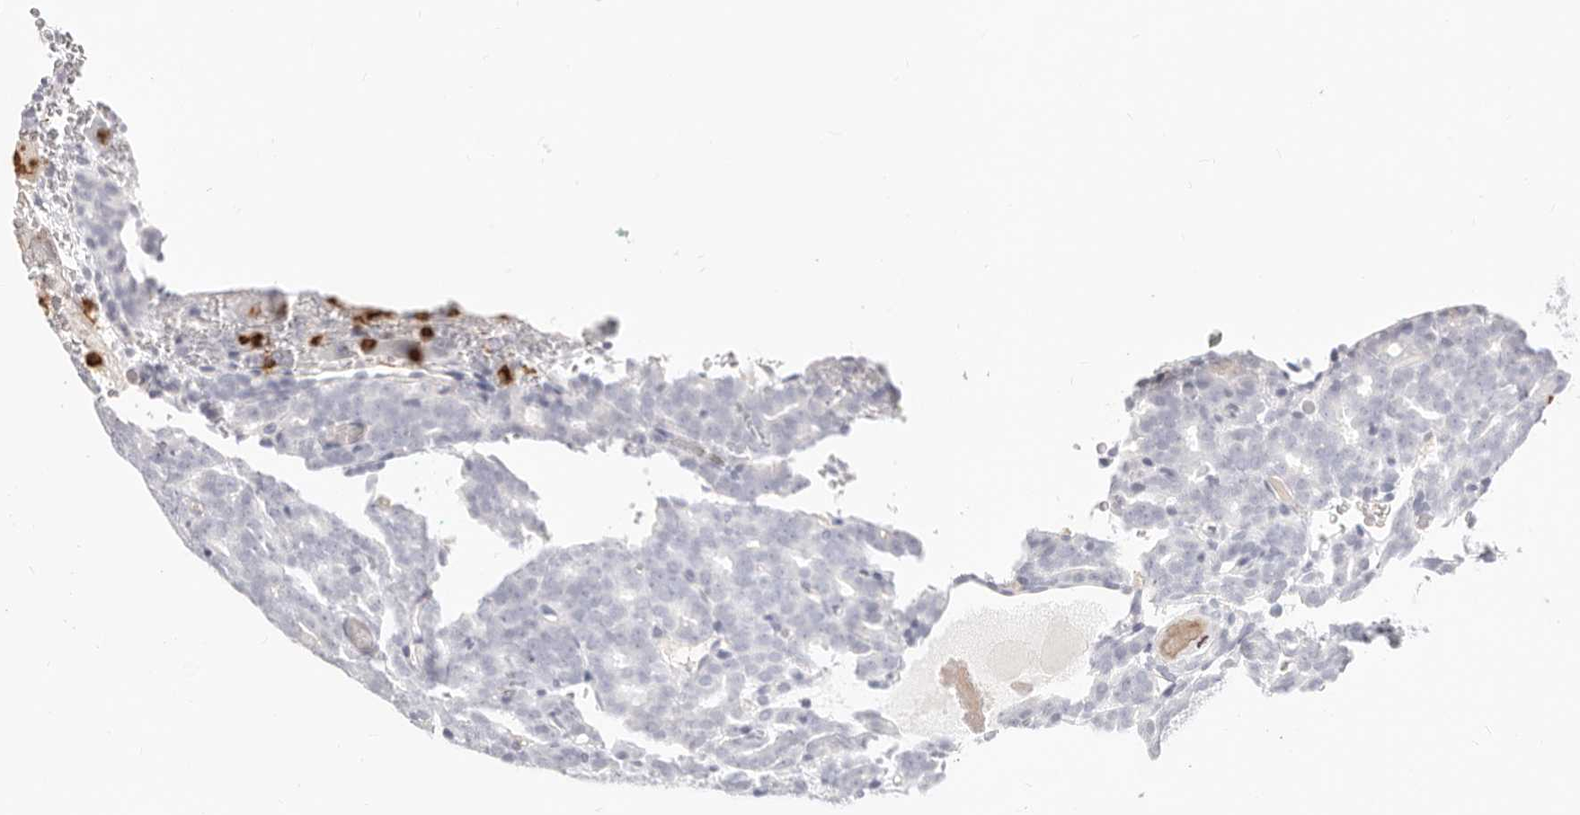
{"staining": {"intensity": "negative", "quantity": "none", "location": "none"}, "tissue": "prostate cancer", "cell_type": "Tumor cells", "image_type": "cancer", "snomed": [{"axis": "morphology", "description": "Adenocarcinoma, High grade"}, {"axis": "topography", "description": "Prostate"}], "caption": "Immunohistochemical staining of human prostate adenocarcinoma (high-grade) demonstrates no significant expression in tumor cells.", "gene": "CAMP", "patient": {"sex": "male", "age": 62}}